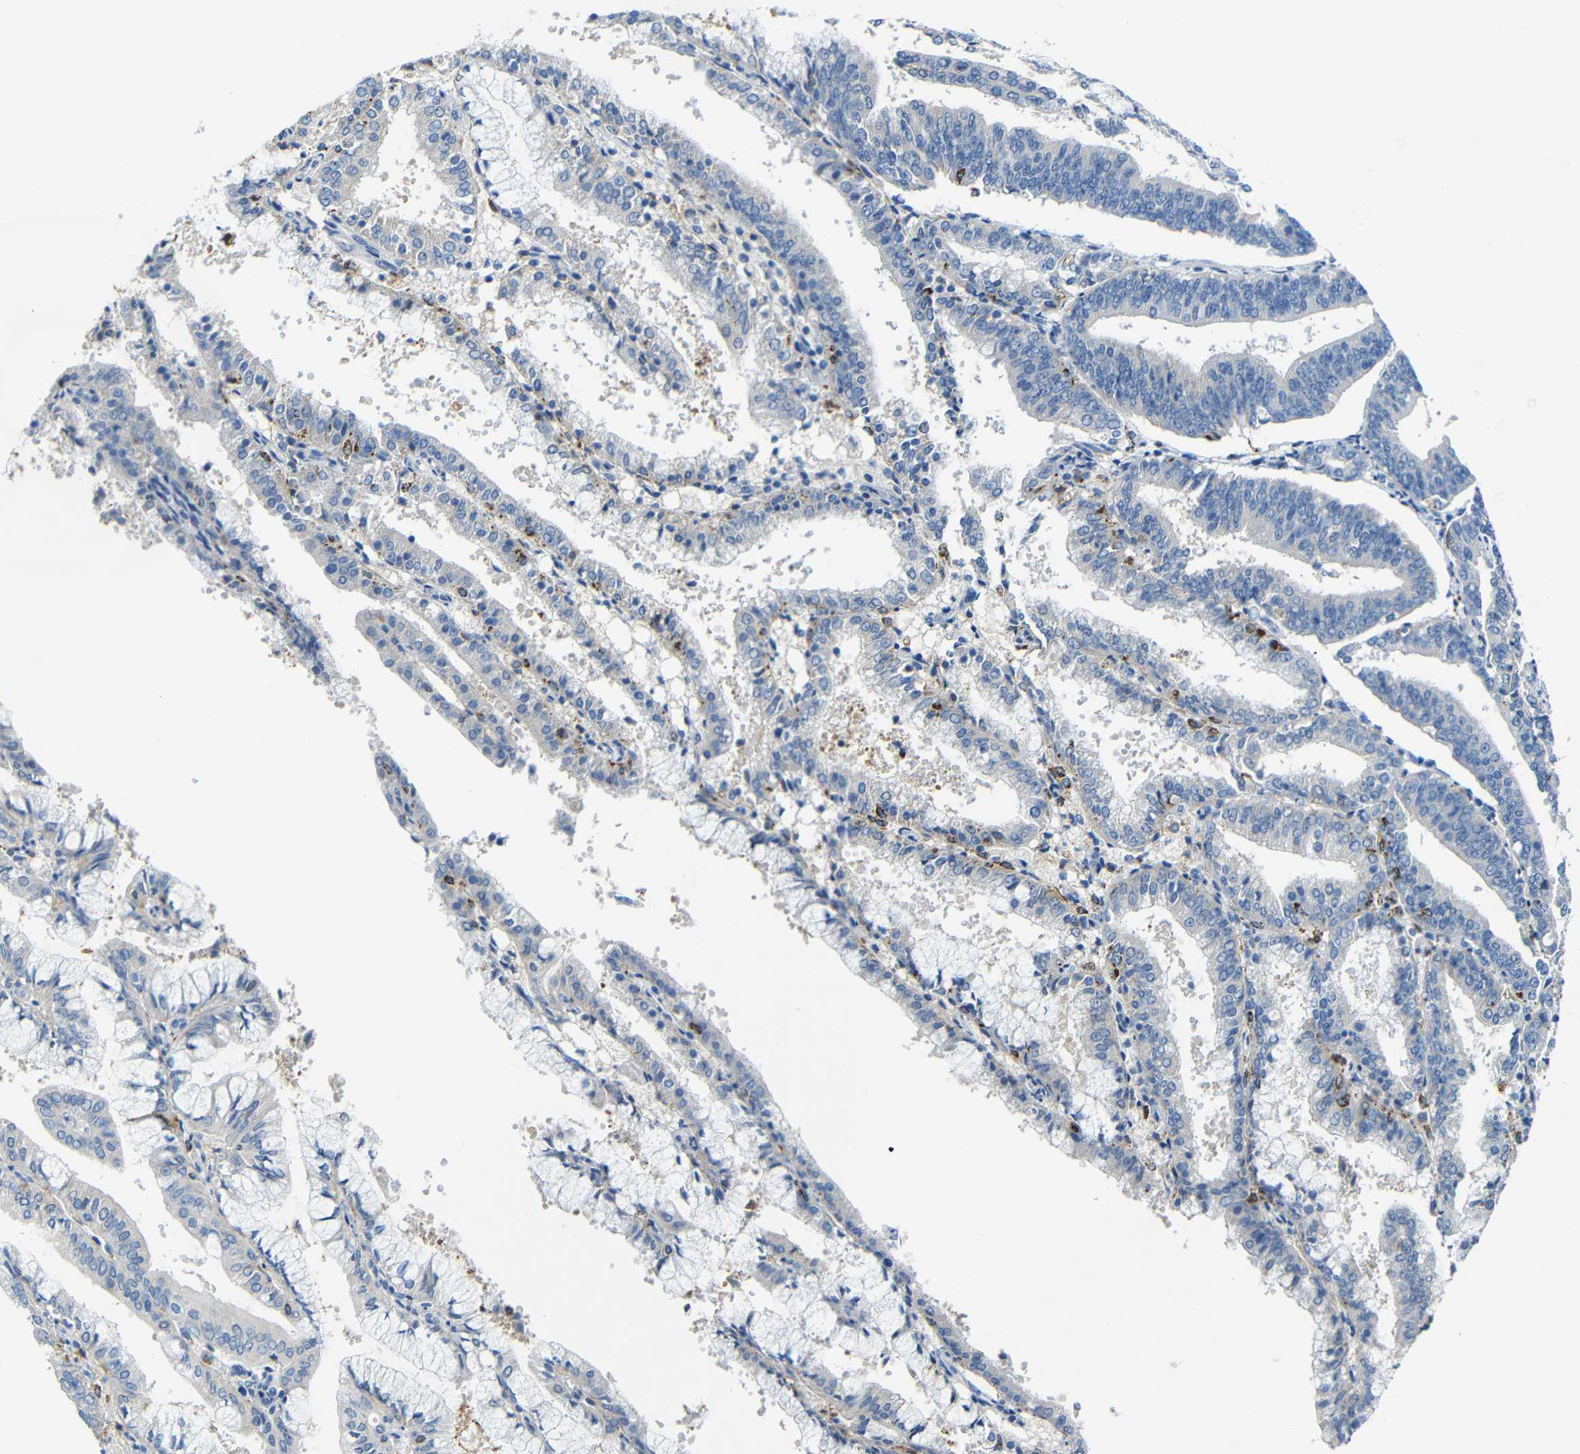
{"staining": {"intensity": "negative", "quantity": "none", "location": "none"}, "tissue": "endometrial cancer", "cell_type": "Tumor cells", "image_type": "cancer", "snomed": [{"axis": "morphology", "description": "Adenocarcinoma, NOS"}, {"axis": "topography", "description": "Endometrium"}], "caption": "The IHC photomicrograph has no significant staining in tumor cells of endometrial cancer tissue. (Brightfield microscopy of DAB (3,3'-diaminobenzidine) IHC at high magnification).", "gene": "C15orf48", "patient": {"sex": "female", "age": 63}}